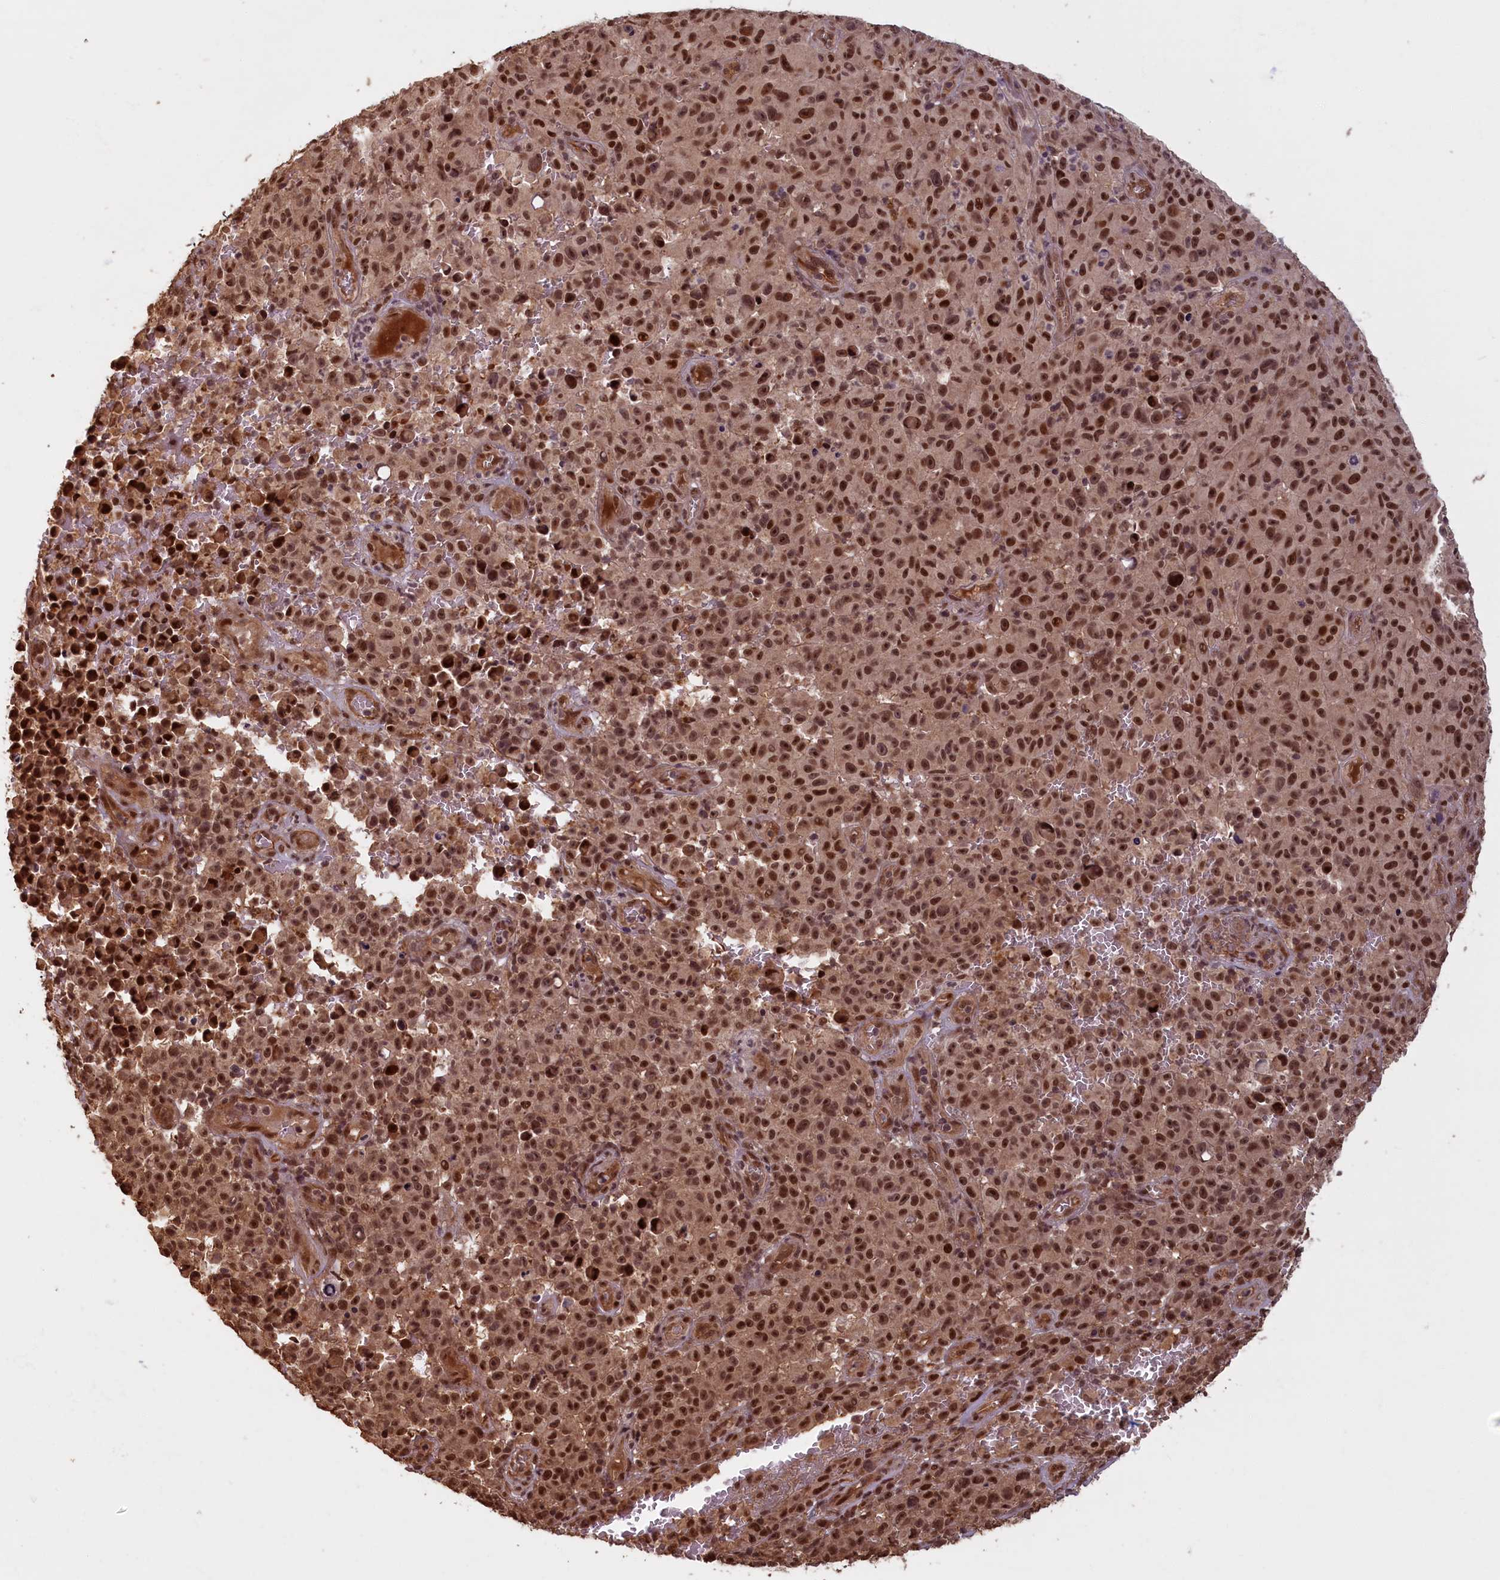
{"staining": {"intensity": "strong", "quantity": ">75%", "location": "nuclear"}, "tissue": "melanoma", "cell_type": "Tumor cells", "image_type": "cancer", "snomed": [{"axis": "morphology", "description": "Malignant melanoma, NOS"}, {"axis": "topography", "description": "Skin"}], "caption": "Melanoma stained for a protein (brown) reveals strong nuclear positive staining in about >75% of tumor cells.", "gene": "HIF3A", "patient": {"sex": "female", "age": 82}}